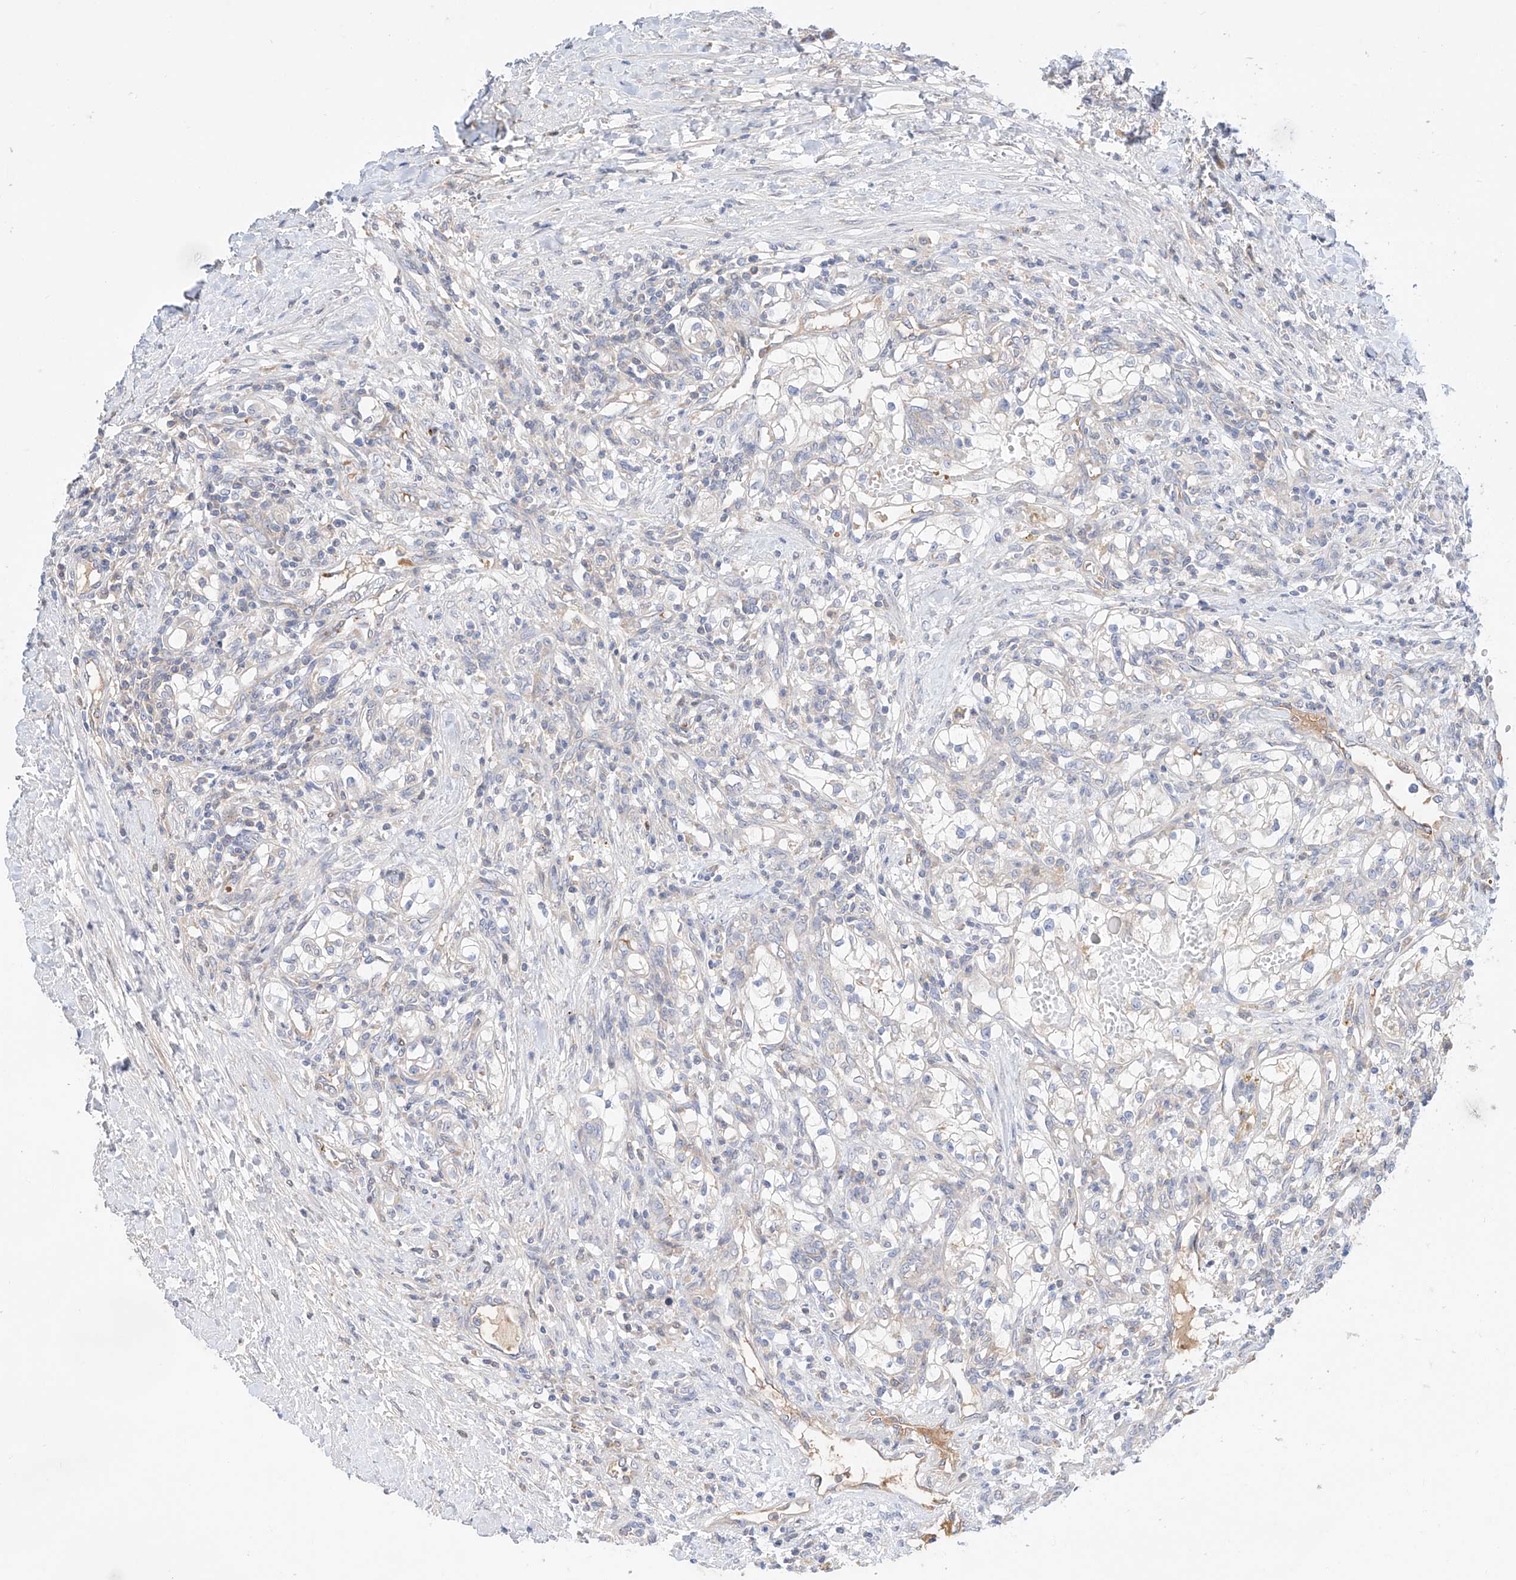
{"staining": {"intensity": "weak", "quantity": "<25%", "location": "cytoplasmic/membranous"}, "tissue": "renal cancer", "cell_type": "Tumor cells", "image_type": "cancer", "snomed": [{"axis": "morphology", "description": "Normal tissue, NOS"}, {"axis": "morphology", "description": "Adenocarcinoma, NOS"}, {"axis": "topography", "description": "Kidney"}], "caption": "The histopathology image reveals no staining of tumor cells in renal cancer (adenocarcinoma).", "gene": "PGGT1B", "patient": {"sex": "male", "age": 68}}